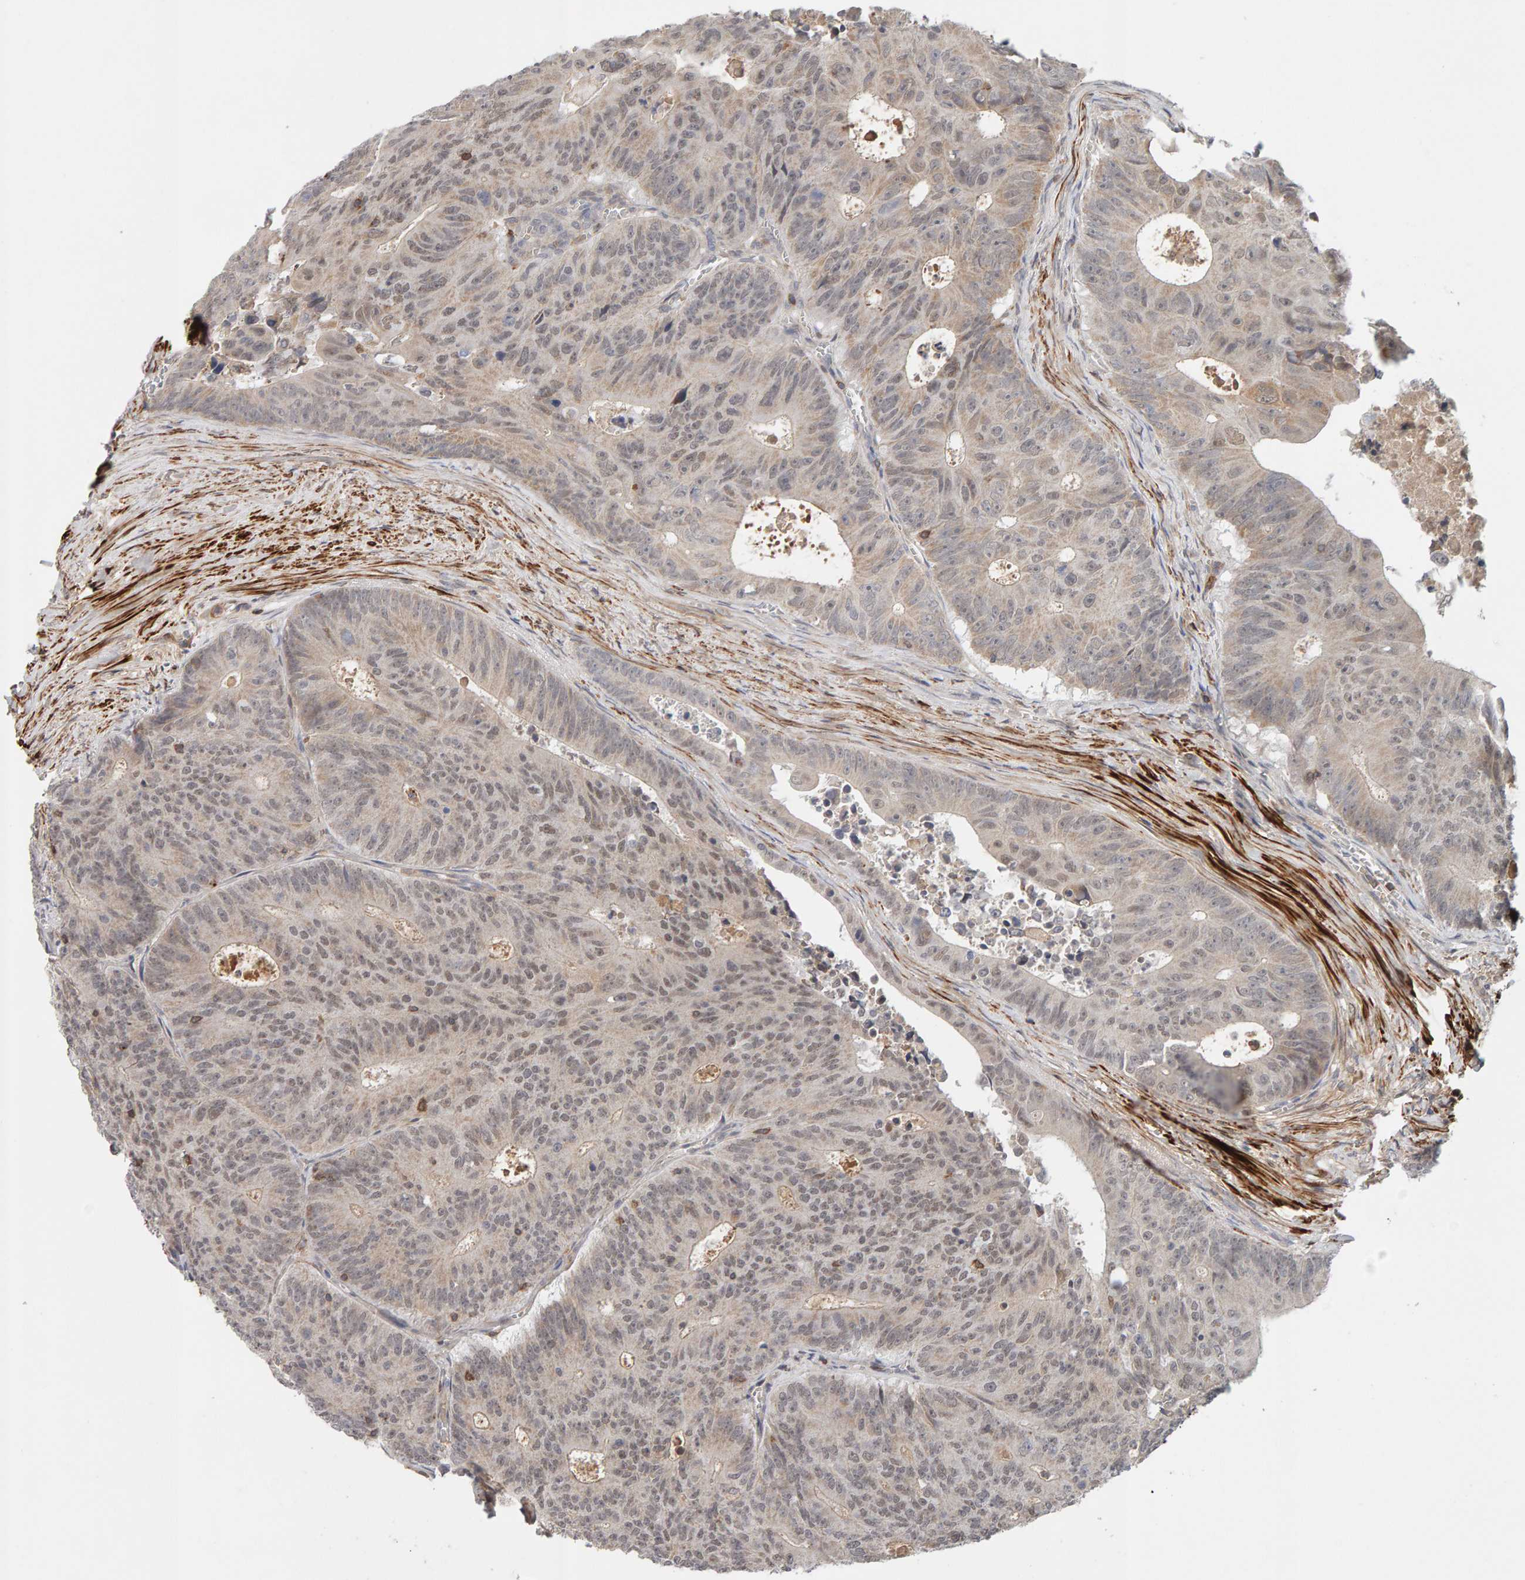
{"staining": {"intensity": "weak", "quantity": ">75%", "location": "cytoplasmic/membranous,nuclear"}, "tissue": "colorectal cancer", "cell_type": "Tumor cells", "image_type": "cancer", "snomed": [{"axis": "morphology", "description": "Adenocarcinoma, NOS"}, {"axis": "topography", "description": "Colon"}], "caption": "IHC (DAB (3,3'-diaminobenzidine)) staining of human colorectal cancer (adenocarcinoma) exhibits weak cytoplasmic/membranous and nuclear protein expression in approximately >75% of tumor cells.", "gene": "NUDCD1", "patient": {"sex": "male", "age": 87}}